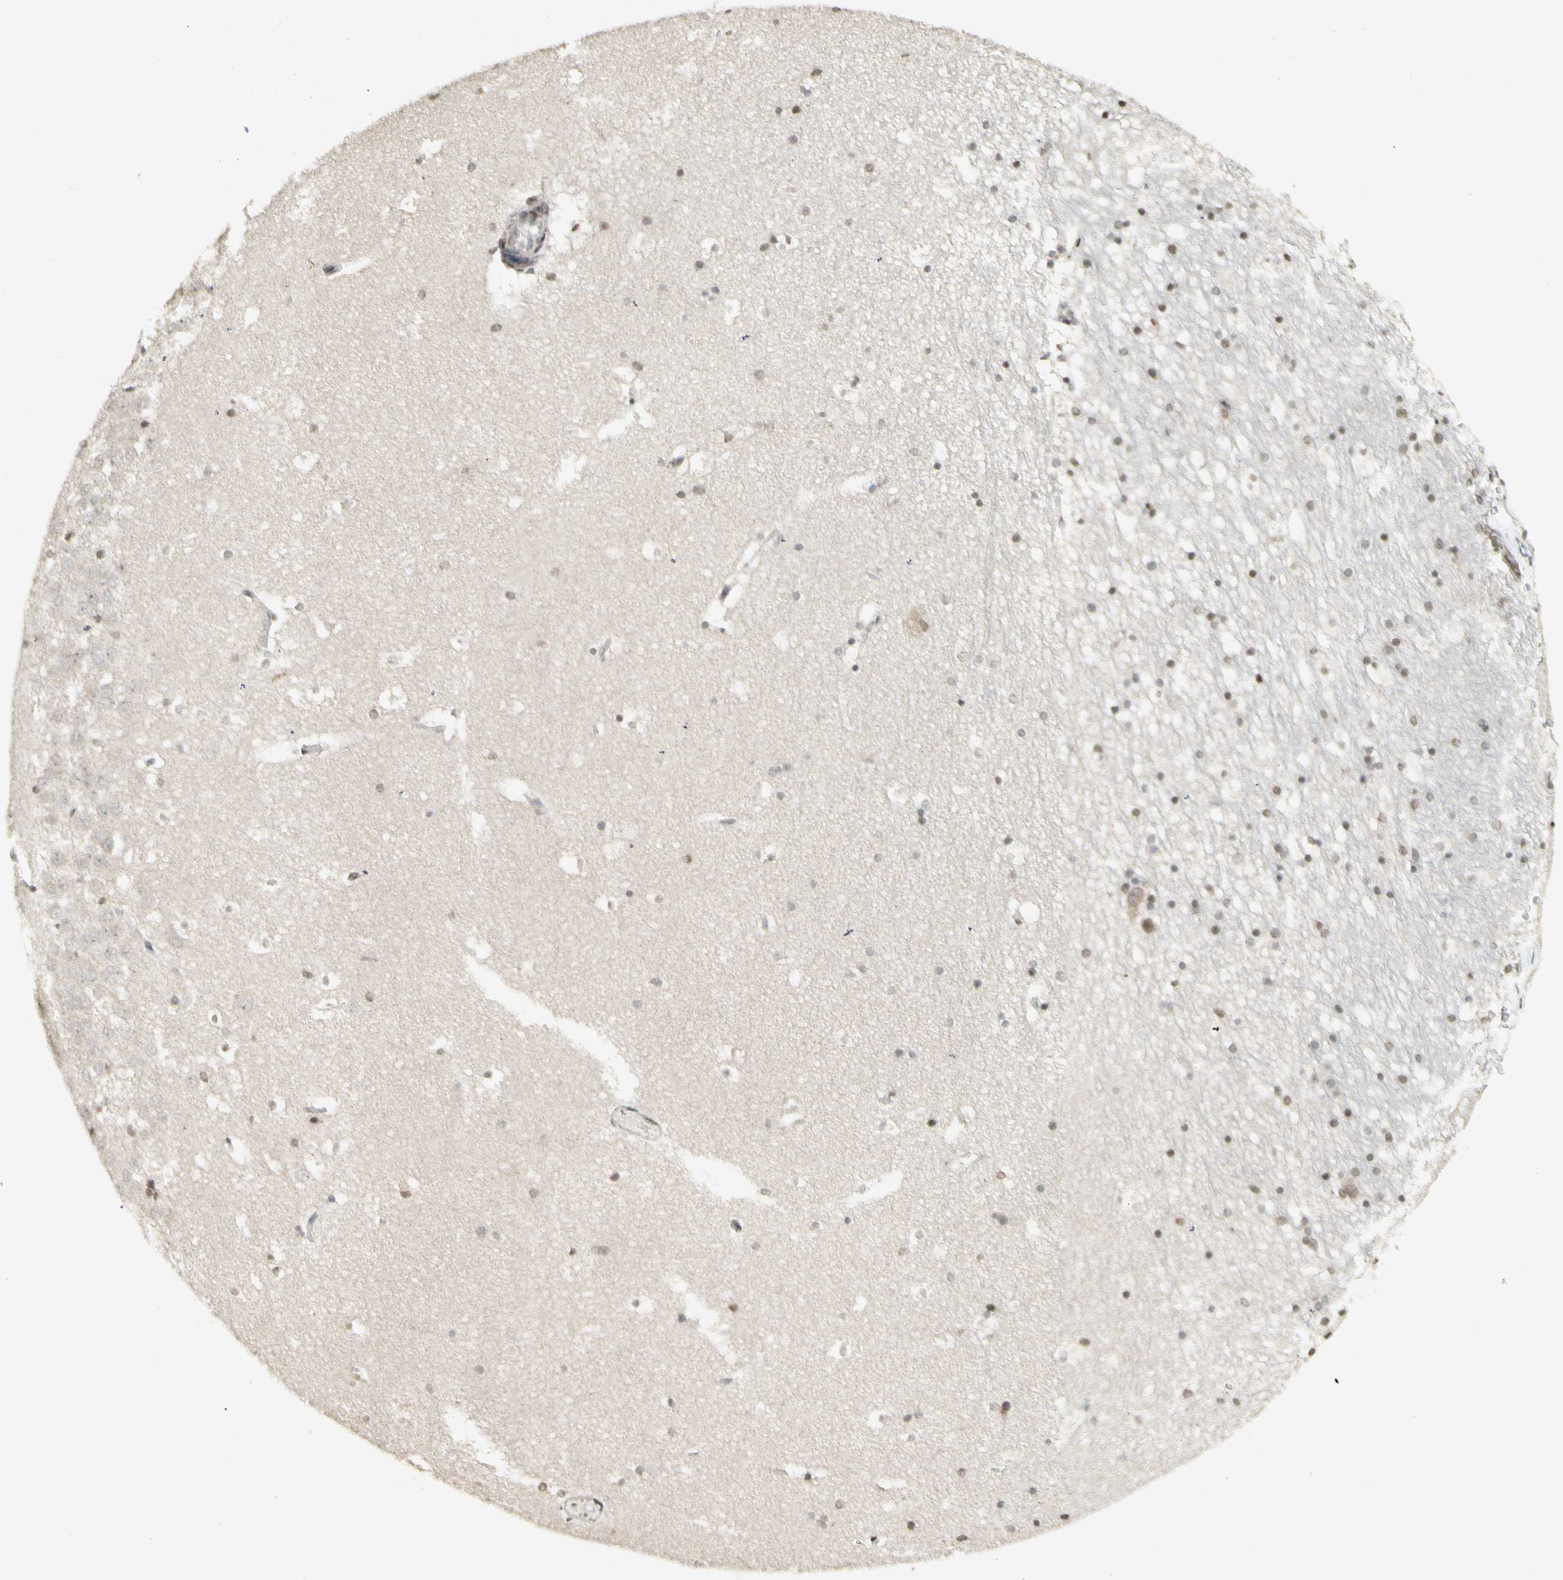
{"staining": {"intensity": "weak", "quantity": "25%-75%", "location": "cytoplasmic/membranous,nuclear"}, "tissue": "hippocampus", "cell_type": "Glial cells", "image_type": "normal", "snomed": [{"axis": "morphology", "description": "Normal tissue, NOS"}, {"axis": "topography", "description": "Hippocampus"}], "caption": "Approximately 25%-75% of glial cells in benign hippocampus reveal weak cytoplasmic/membranous,nuclear protein positivity as visualized by brown immunohistochemical staining.", "gene": "CCNI", "patient": {"sex": "male", "age": 45}}